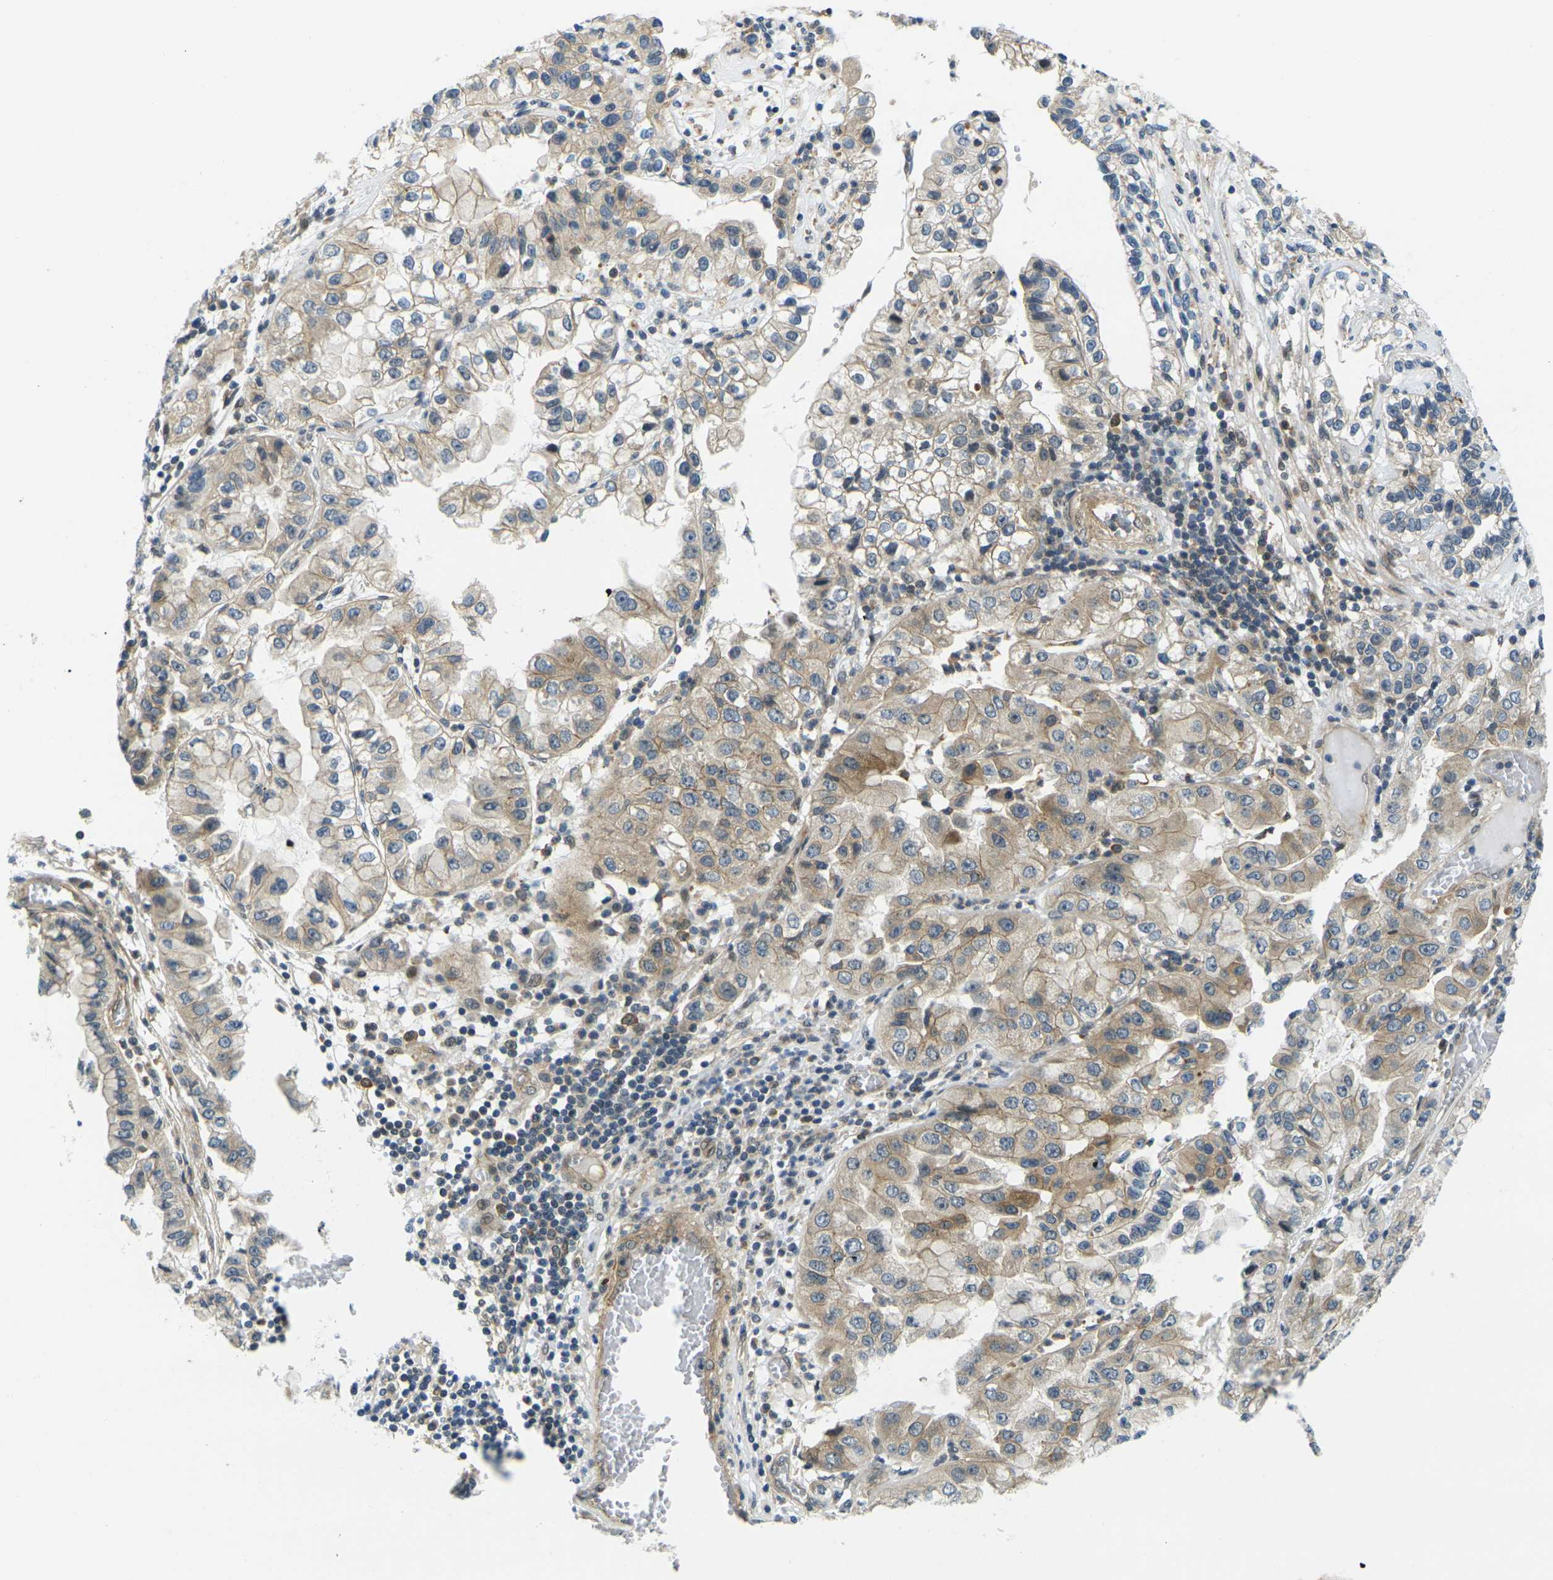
{"staining": {"intensity": "weak", "quantity": ">75%", "location": "cytoplasmic/membranous"}, "tissue": "liver cancer", "cell_type": "Tumor cells", "image_type": "cancer", "snomed": [{"axis": "morphology", "description": "Cholangiocarcinoma"}, {"axis": "topography", "description": "Liver"}], "caption": "High-magnification brightfield microscopy of liver cancer stained with DAB (brown) and counterstained with hematoxylin (blue). tumor cells exhibit weak cytoplasmic/membranous staining is seen in approximately>75% of cells.", "gene": "KCTD10", "patient": {"sex": "female", "age": 79}}